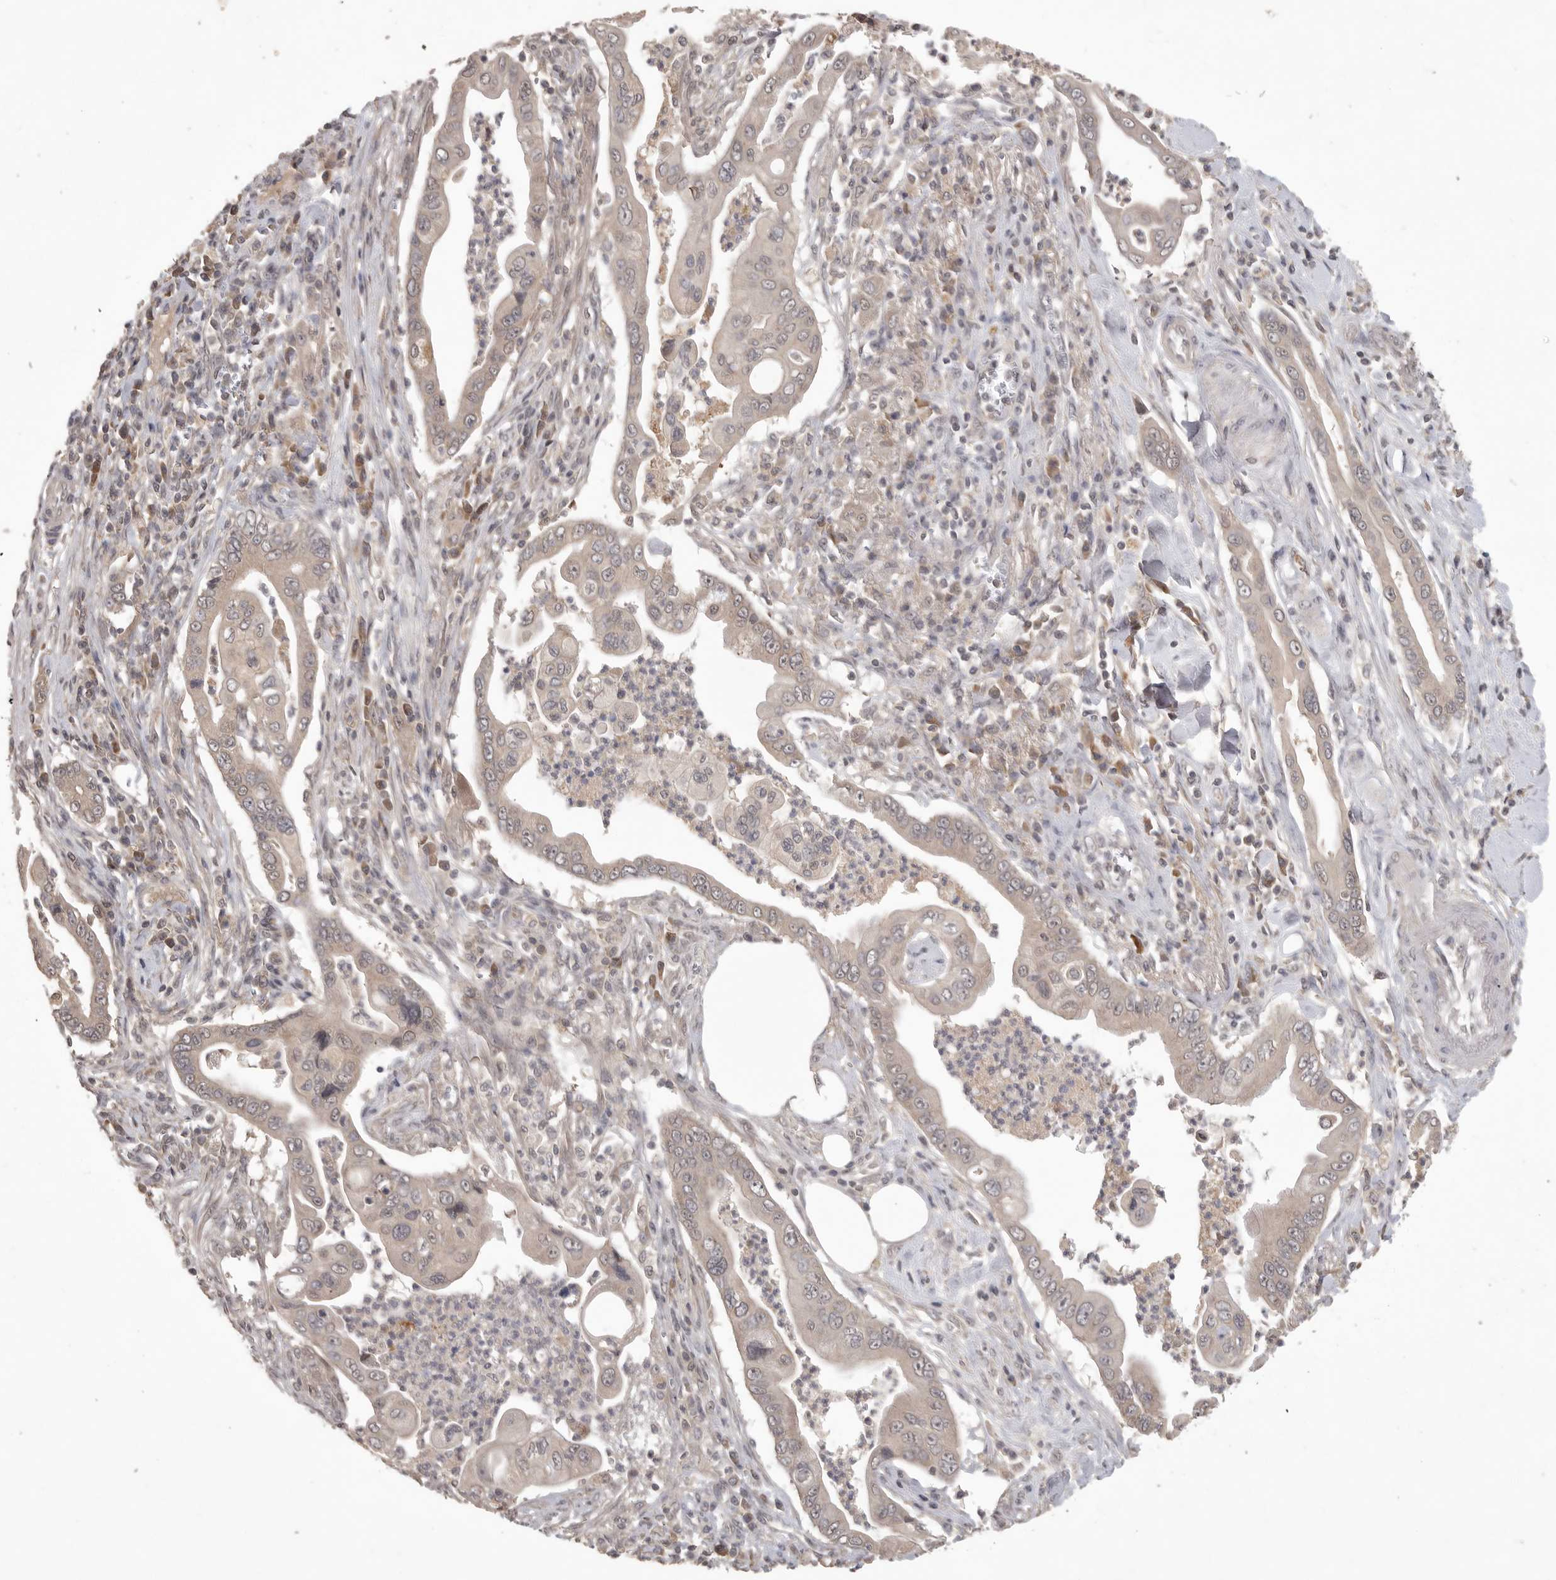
{"staining": {"intensity": "weak", "quantity": ">75%", "location": "cytoplasmic/membranous"}, "tissue": "pancreatic cancer", "cell_type": "Tumor cells", "image_type": "cancer", "snomed": [{"axis": "morphology", "description": "Adenocarcinoma, NOS"}, {"axis": "topography", "description": "Pancreas"}], "caption": "Pancreatic cancer tissue displays weak cytoplasmic/membranous staining in about >75% of tumor cells, visualized by immunohistochemistry. (DAB IHC with brightfield microscopy, high magnification).", "gene": "ZNF114", "patient": {"sex": "male", "age": 78}}